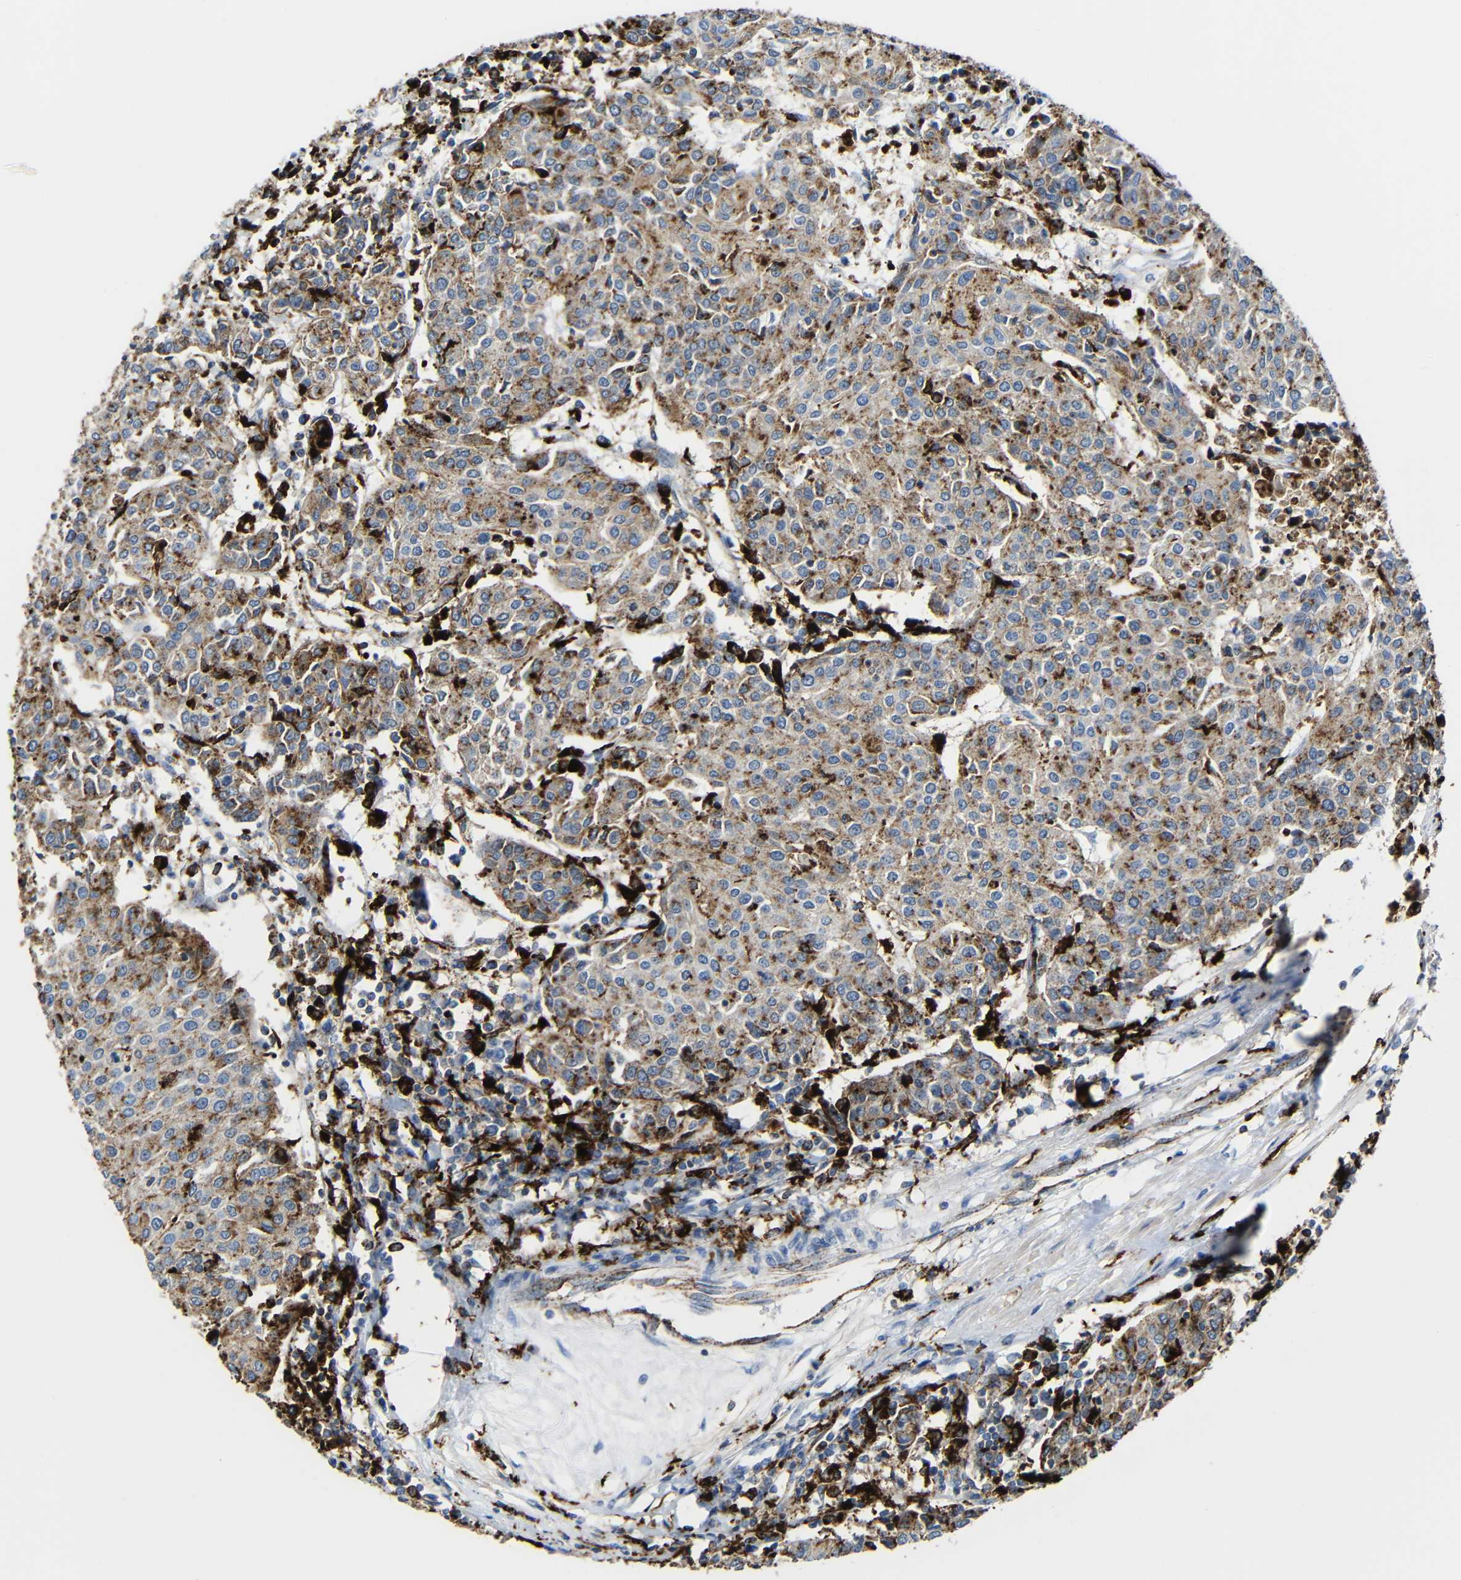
{"staining": {"intensity": "moderate", "quantity": ">75%", "location": "cytoplasmic/membranous"}, "tissue": "urothelial cancer", "cell_type": "Tumor cells", "image_type": "cancer", "snomed": [{"axis": "morphology", "description": "Urothelial carcinoma, High grade"}, {"axis": "topography", "description": "Urinary bladder"}], "caption": "Urothelial cancer stained for a protein reveals moderate cytoplasmic/membranous positivity in tumor cells.", "gene": "HLA-DMA", "patient": {"sex": "female", "age": 85}}